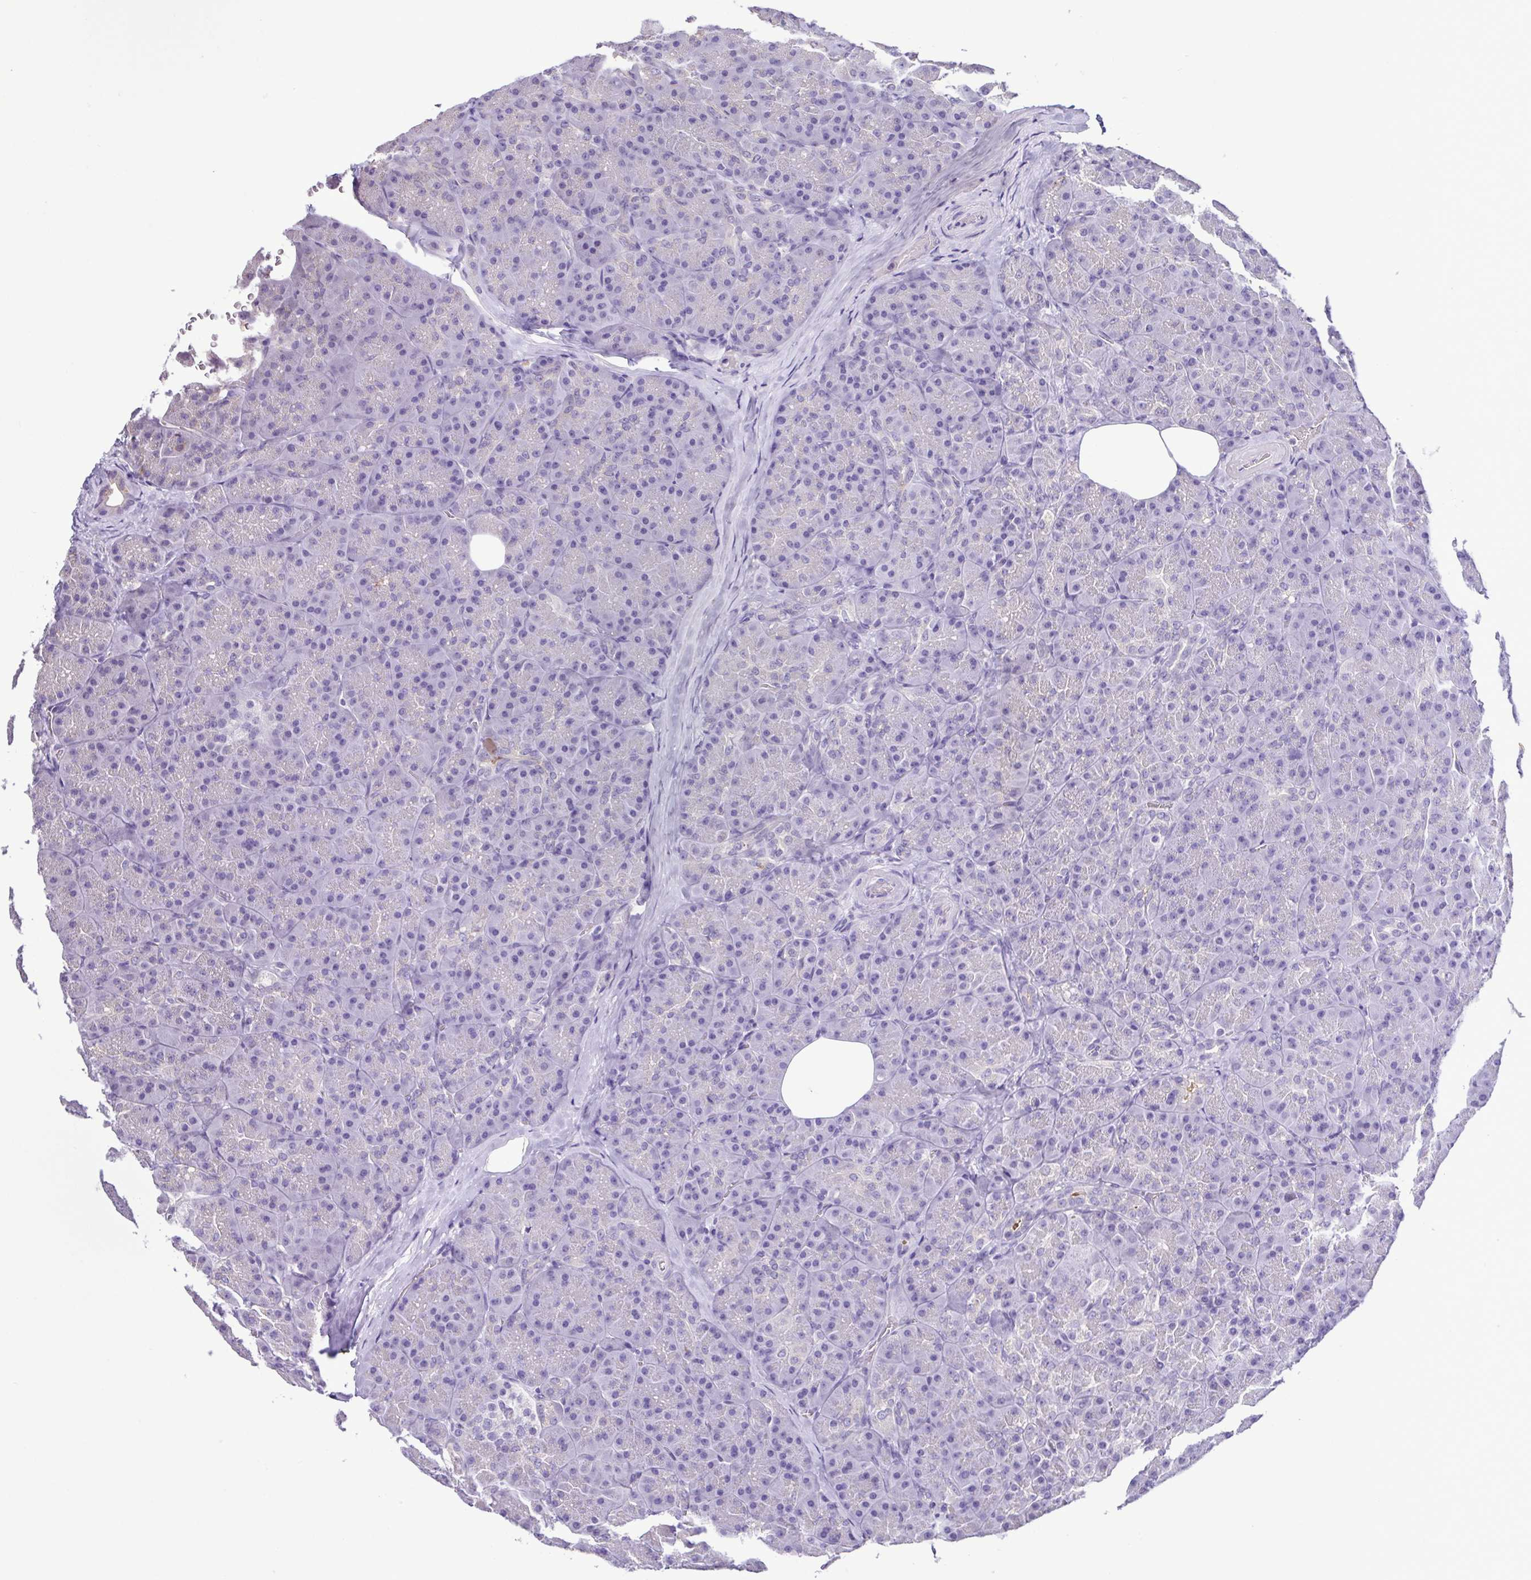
{"staining": {"intensity": "negative", "quantity": "none", "location": "none"}, "tissue": "pancreas", "cell_type": "Exocrine glandular cells", "image_type": "normal", "snomed": [{"axis": "morphology", "description": "Normal tissue, NOS"}, {"axis": "topography", "description": "Pancreas"}], "caption": "Exocrine glandular cells show no significant protein expression in benign pancreas. (DAB (3,3'-diaminobenzidine) immunohistochemistry with hematoxylin counter stain).", "gene": "CBY2", "patient": {"sex": "male", "age": 57}}